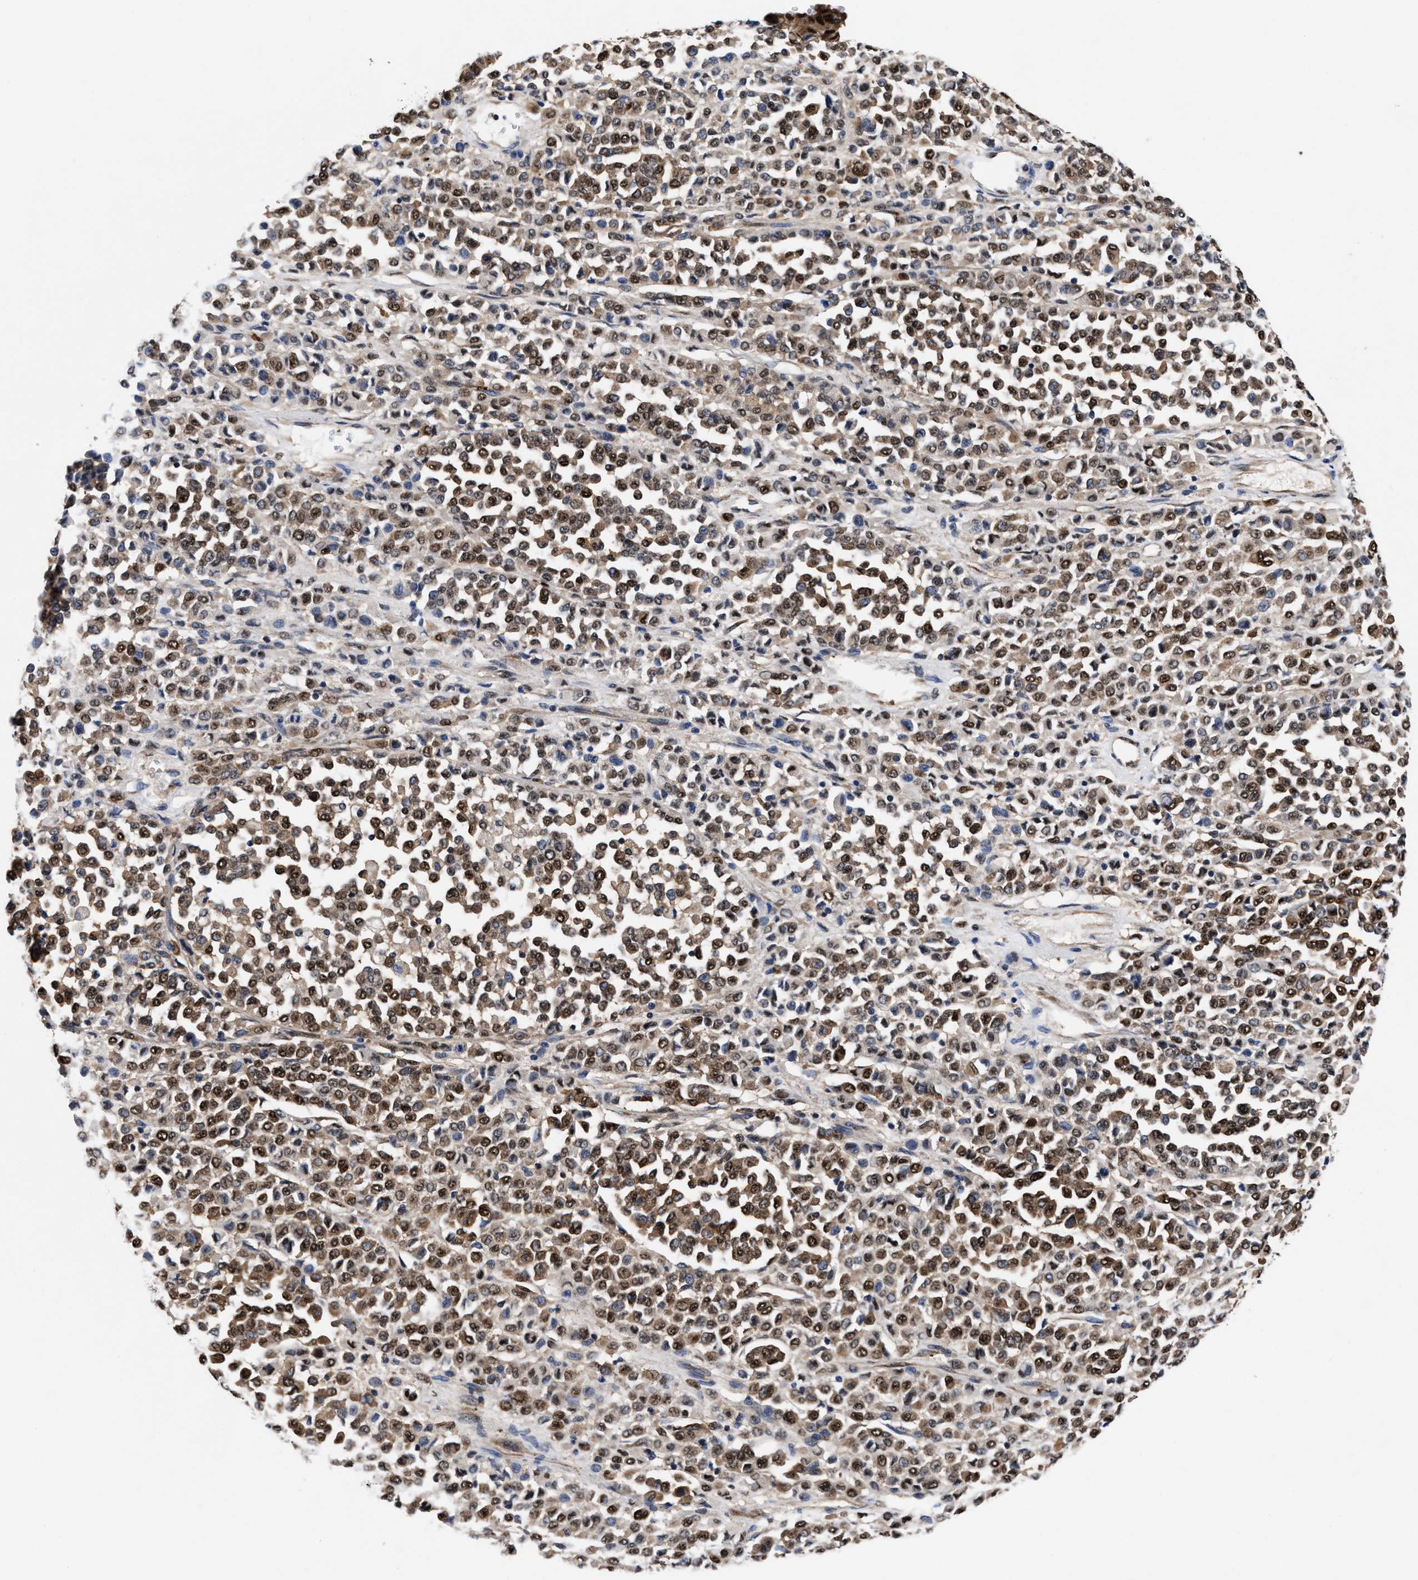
{"staining": {"intensity": "strong", "quantity": ">75%", "location": "cytoplasmic/membranous,nuclear"}, "tissue": "melanoma", "cell_type": "Tumor cells", "image_type": "cancer", "snomed": [{"axis": "morphology", "description": "Malignant melanoma, Metastatic site"}, {"axis": "topography", "description": "Pancreas"}], "caption": "IHC image of neoplastic tissue: human malignant melanoma (metastatic site) stained using immunohistochemistry (IHC) reveals high levels of strong protein expression localized specifically in the cytoplasmic/membranous and nuclear of tumor cells, appearing as a cytoplasmic/membranous and nuclear brown color.", "gene": "ACLY", "patient": {"sex": "female", "age": 30}}